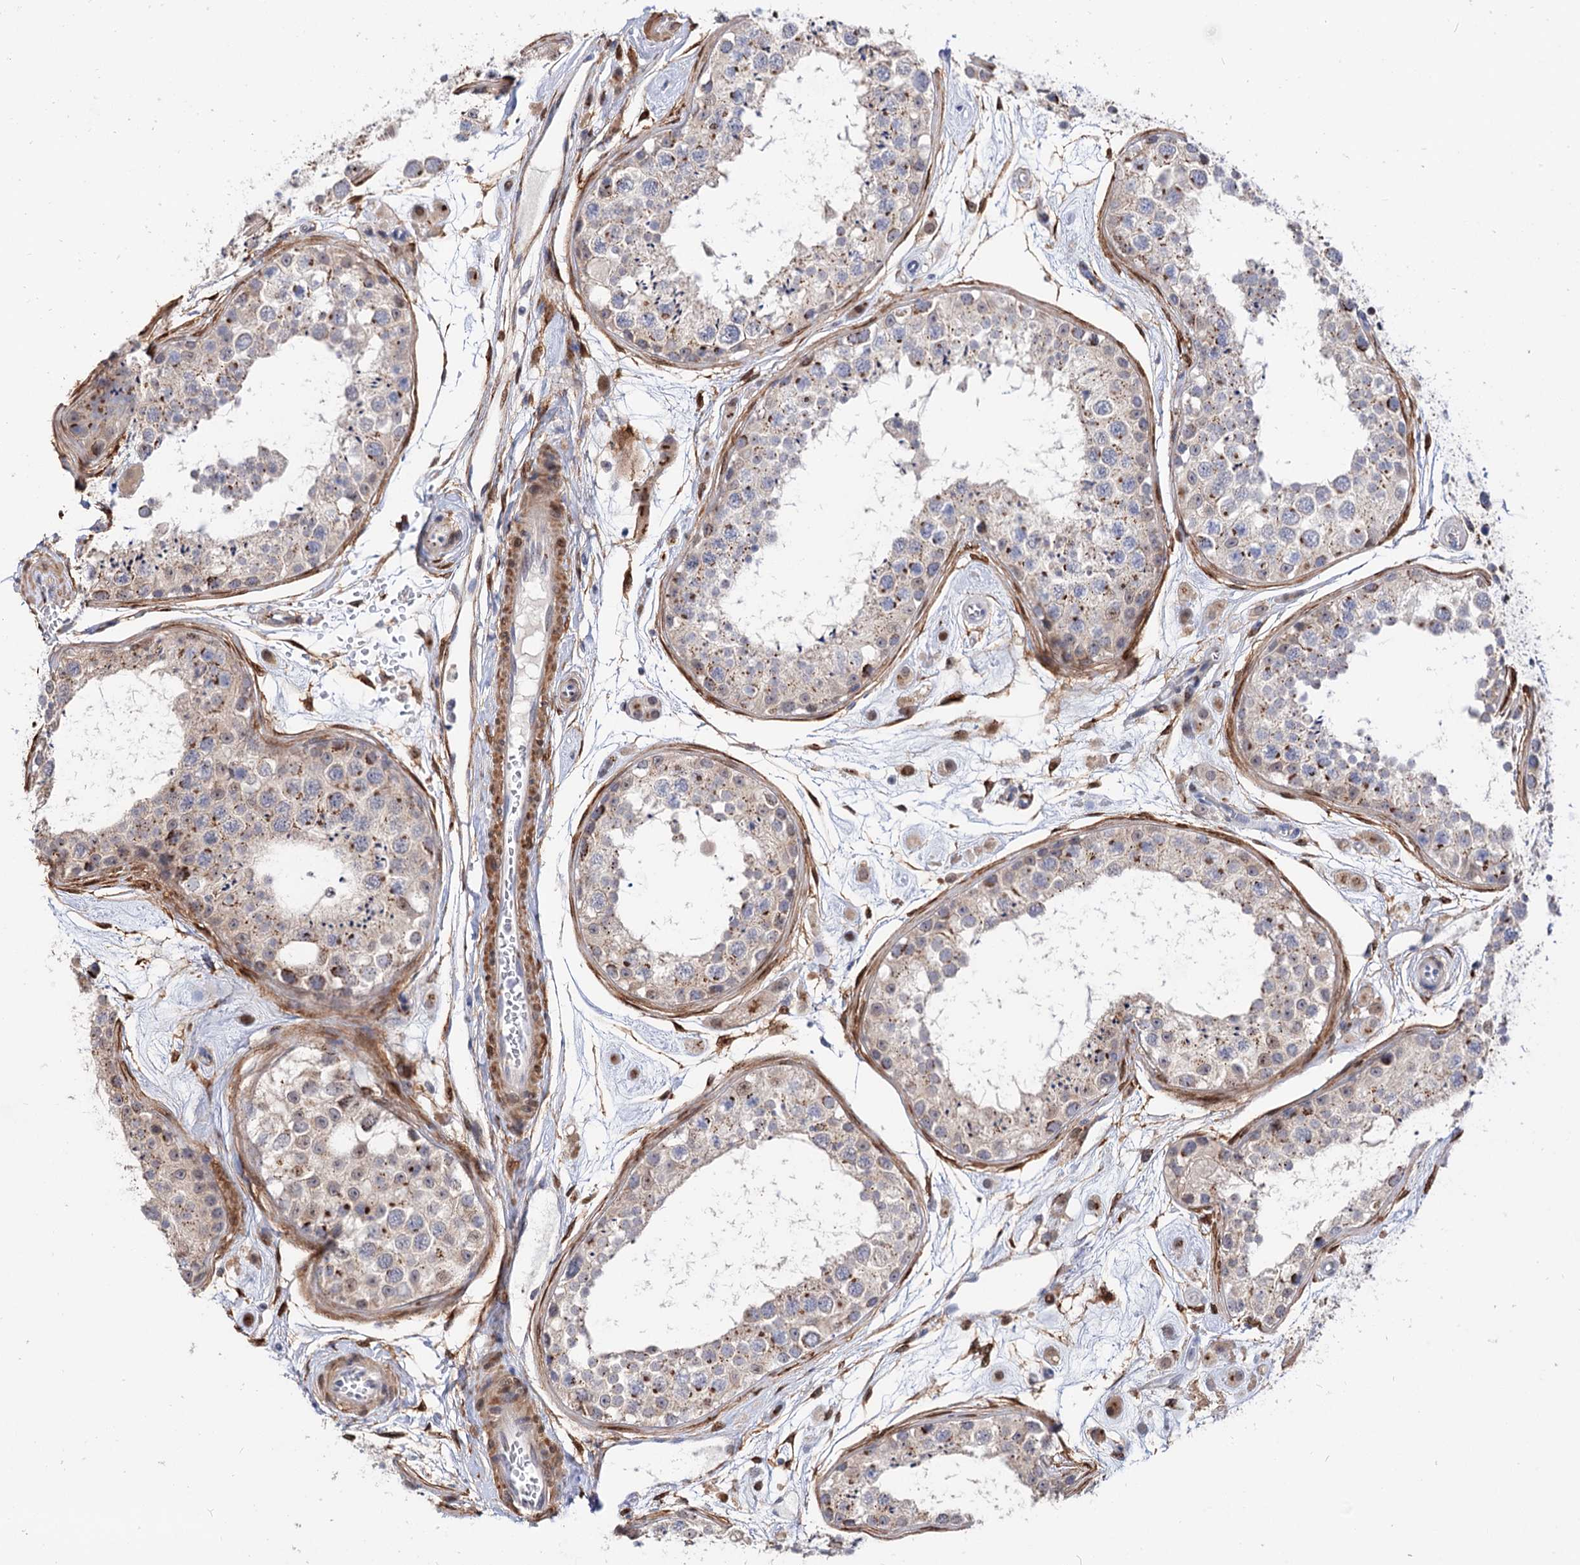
{"staining": {"intensity": "moderate", "quantity": "25%-75%", "location": "cytoplasmic/membranous"}, "tissue": "testis", "cell_type": "Cells in seminiferous ducts", "image_type": "normal", "snomed": [{"axis": "morphology", "description": "Normal tissue, NOS"}, {"axis": "topography", "description": "Testis"}], "caption": "IHC (DAB) staining of benign human testis exhibits moderate cytoplasmic/membranous protein positivity in about 25%-75% of cells in seminiferous ducts.", "gene": "C11orf96", "patient": {"sex": "male", "age": 25}}